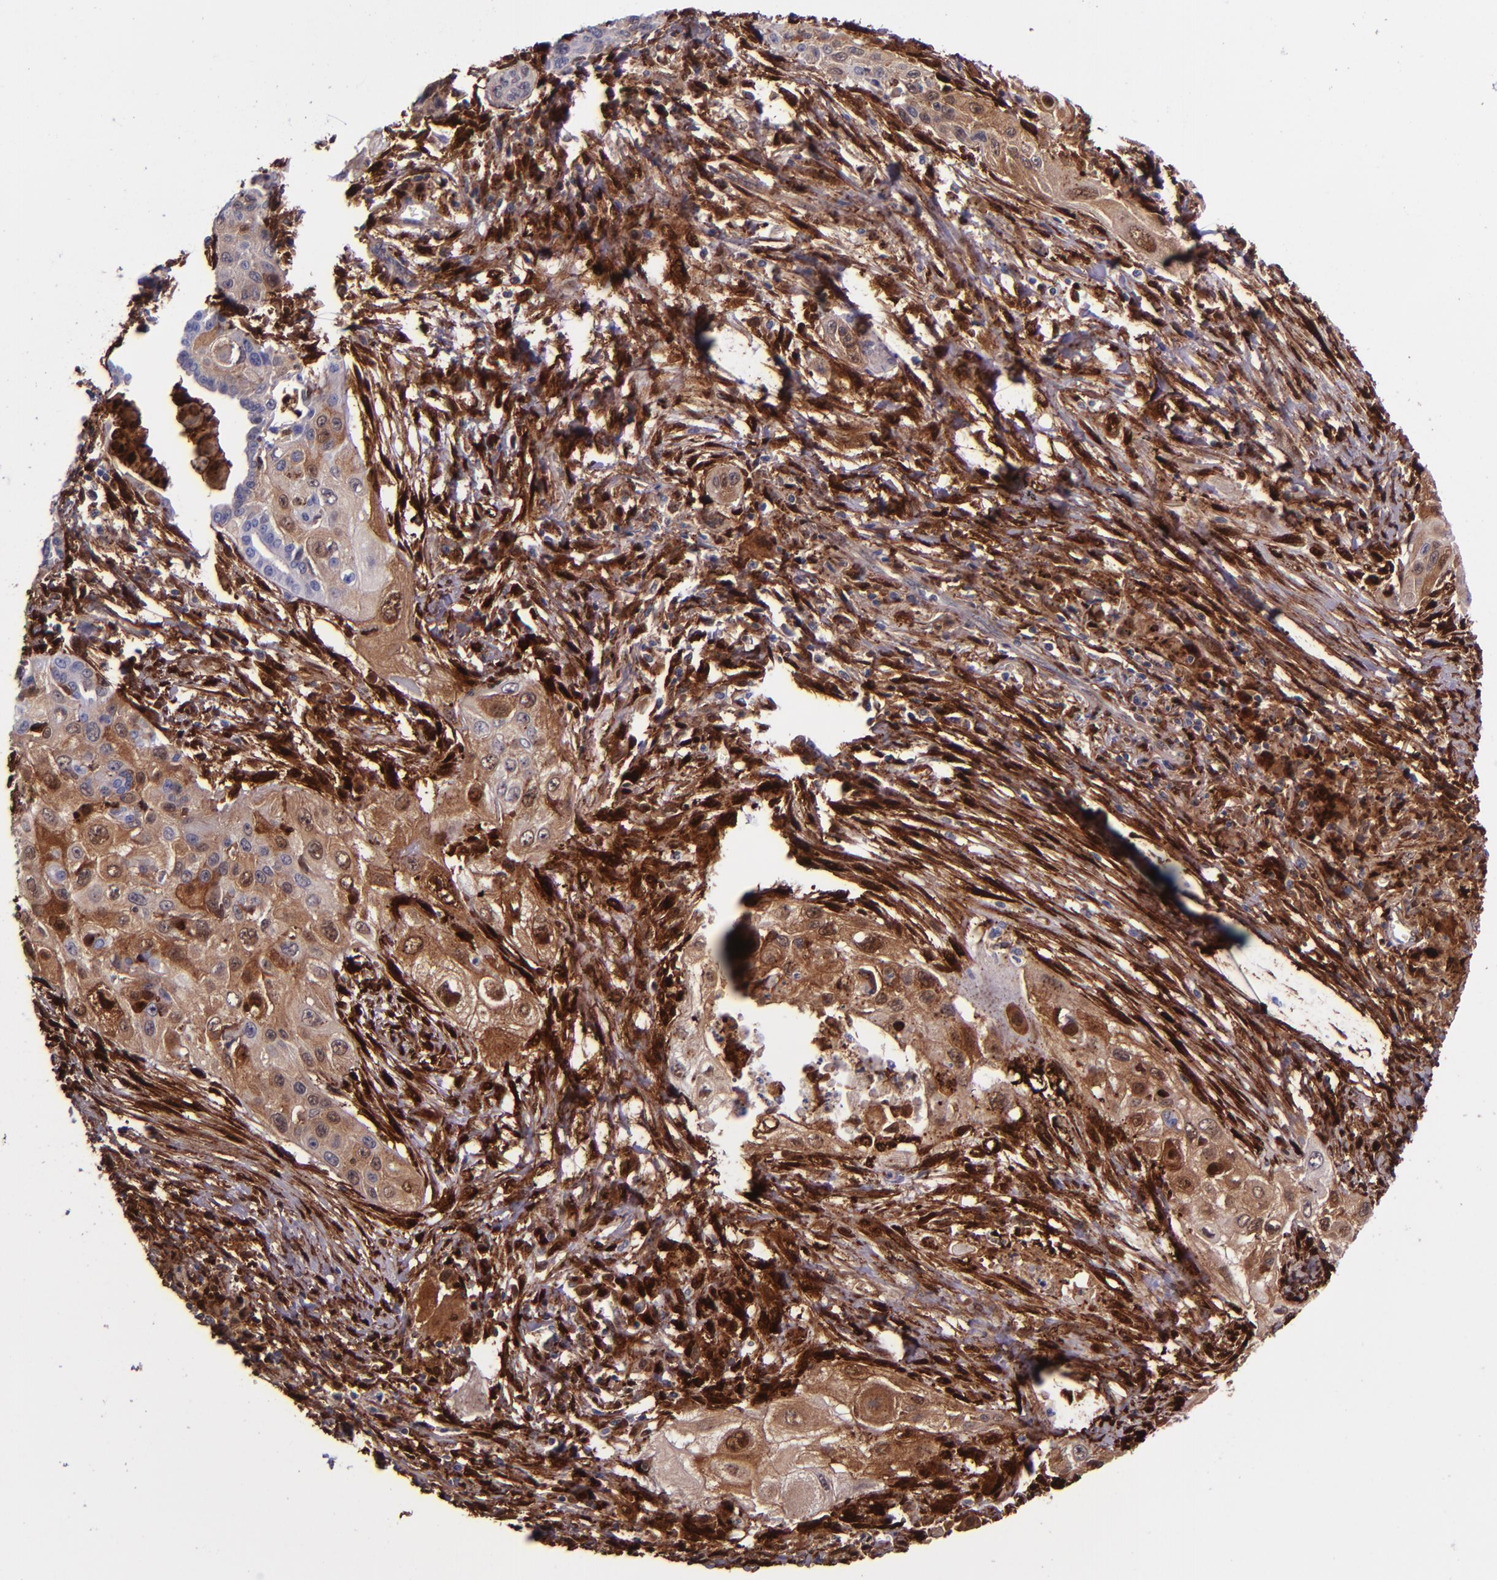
{"staining": {"intensity": "moderate", "quantity": ">75%", "location": "cytoplasmic/membranous"}, "tissue": "lung cancer", "cell_type": "Tumor cells", "image_type": "cancer", "snomed": [{"axis": "morphology", "description": "Squamous cell carcinoma, NOS"}, {"axis": "topography", "description": "Lung"}], "caption": "IHC of human squamous cell carcinoma (lung) demonstrates medium levels of moderate cytoplasmic/membranous positivity in approximately >75% of tumor cells.", "gene": "LGALS1", "patient": {"sex": "male", "age": 71}}